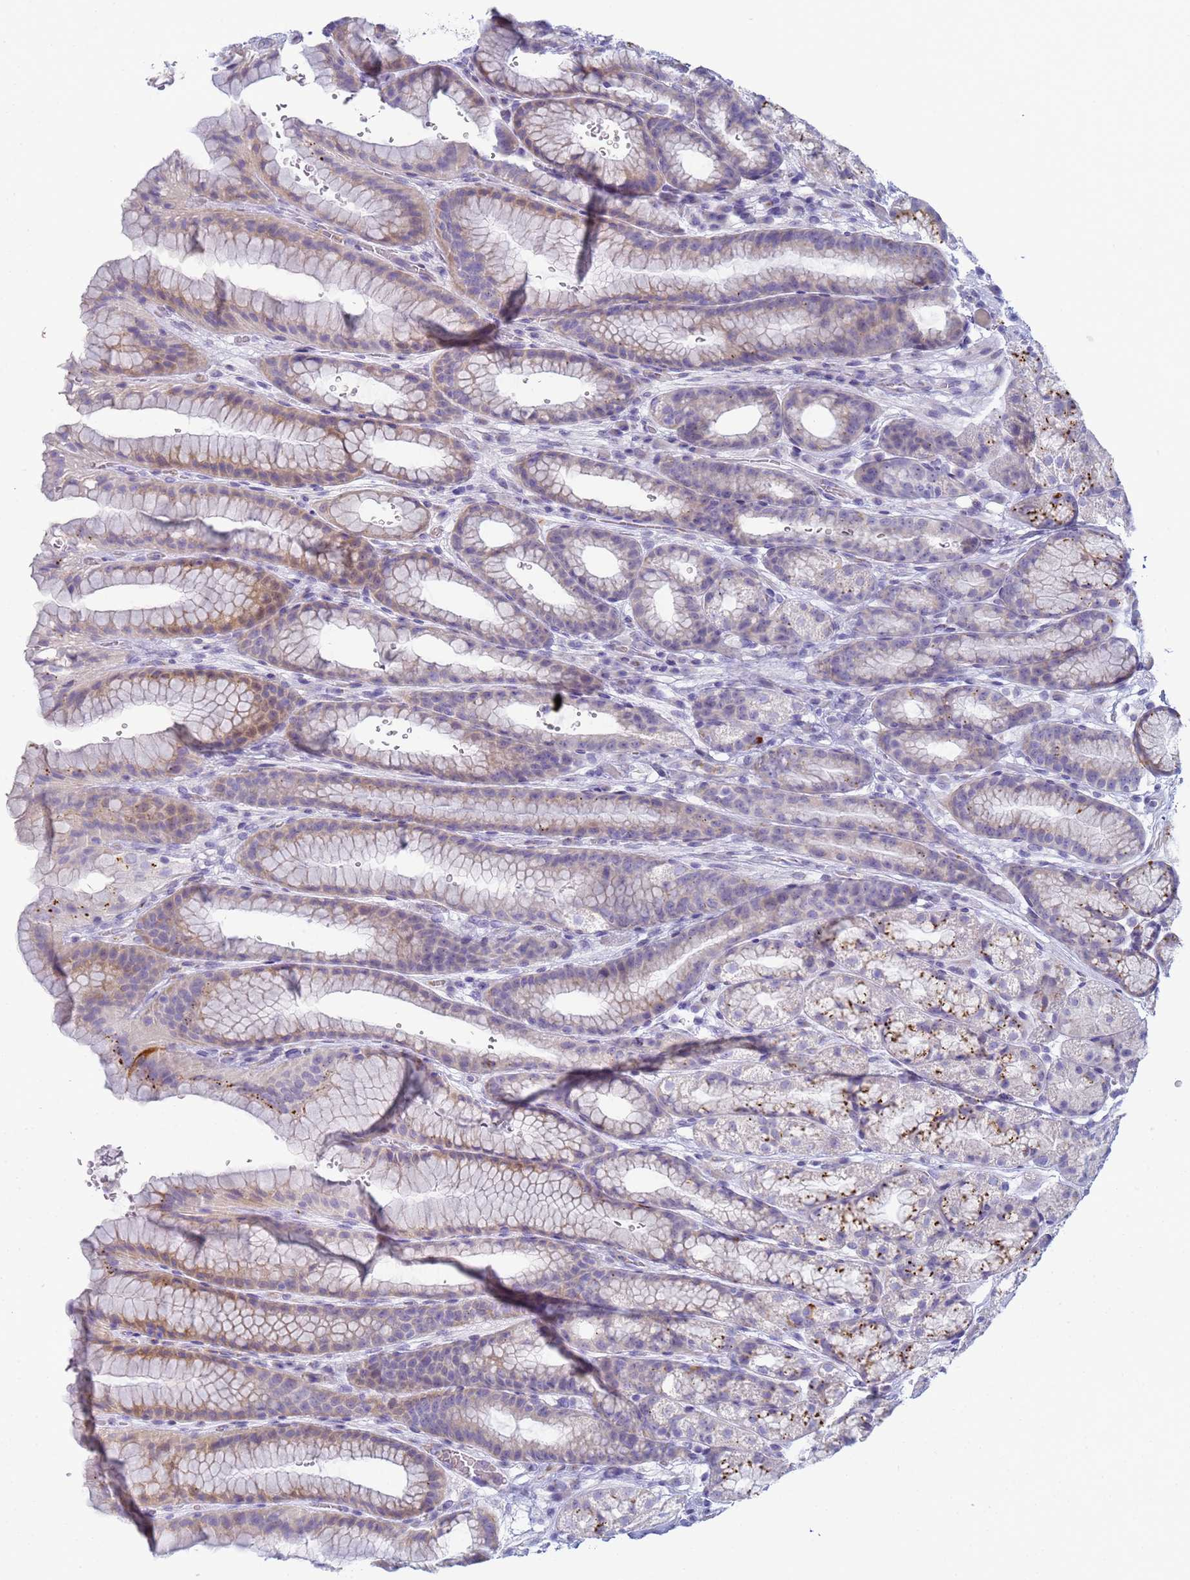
{"staining": {"intensity": "moderate", "quantity": "<25%", "location": "cytoplasmic/membranous"}, "tissue": "stomach", "cell_type": "Glandular cells", "image_type": "normal", "snomed": [{"axis": "morphology", "description": "Normal tissue, NOS"}, {"axis": "morphology", "description": "Adenocarcinoma, NOS"}, {"axis": "topography", "description": "Stomach"}], "caption": "Approximately <25% of glandular cells in benign human stomach demonstrate moderate cytoplasmic/membranous protein staining as visualized by brown immunohistochemical staining.", "gene": "CR1", "patient": {"sex": "male", "age": 57}}